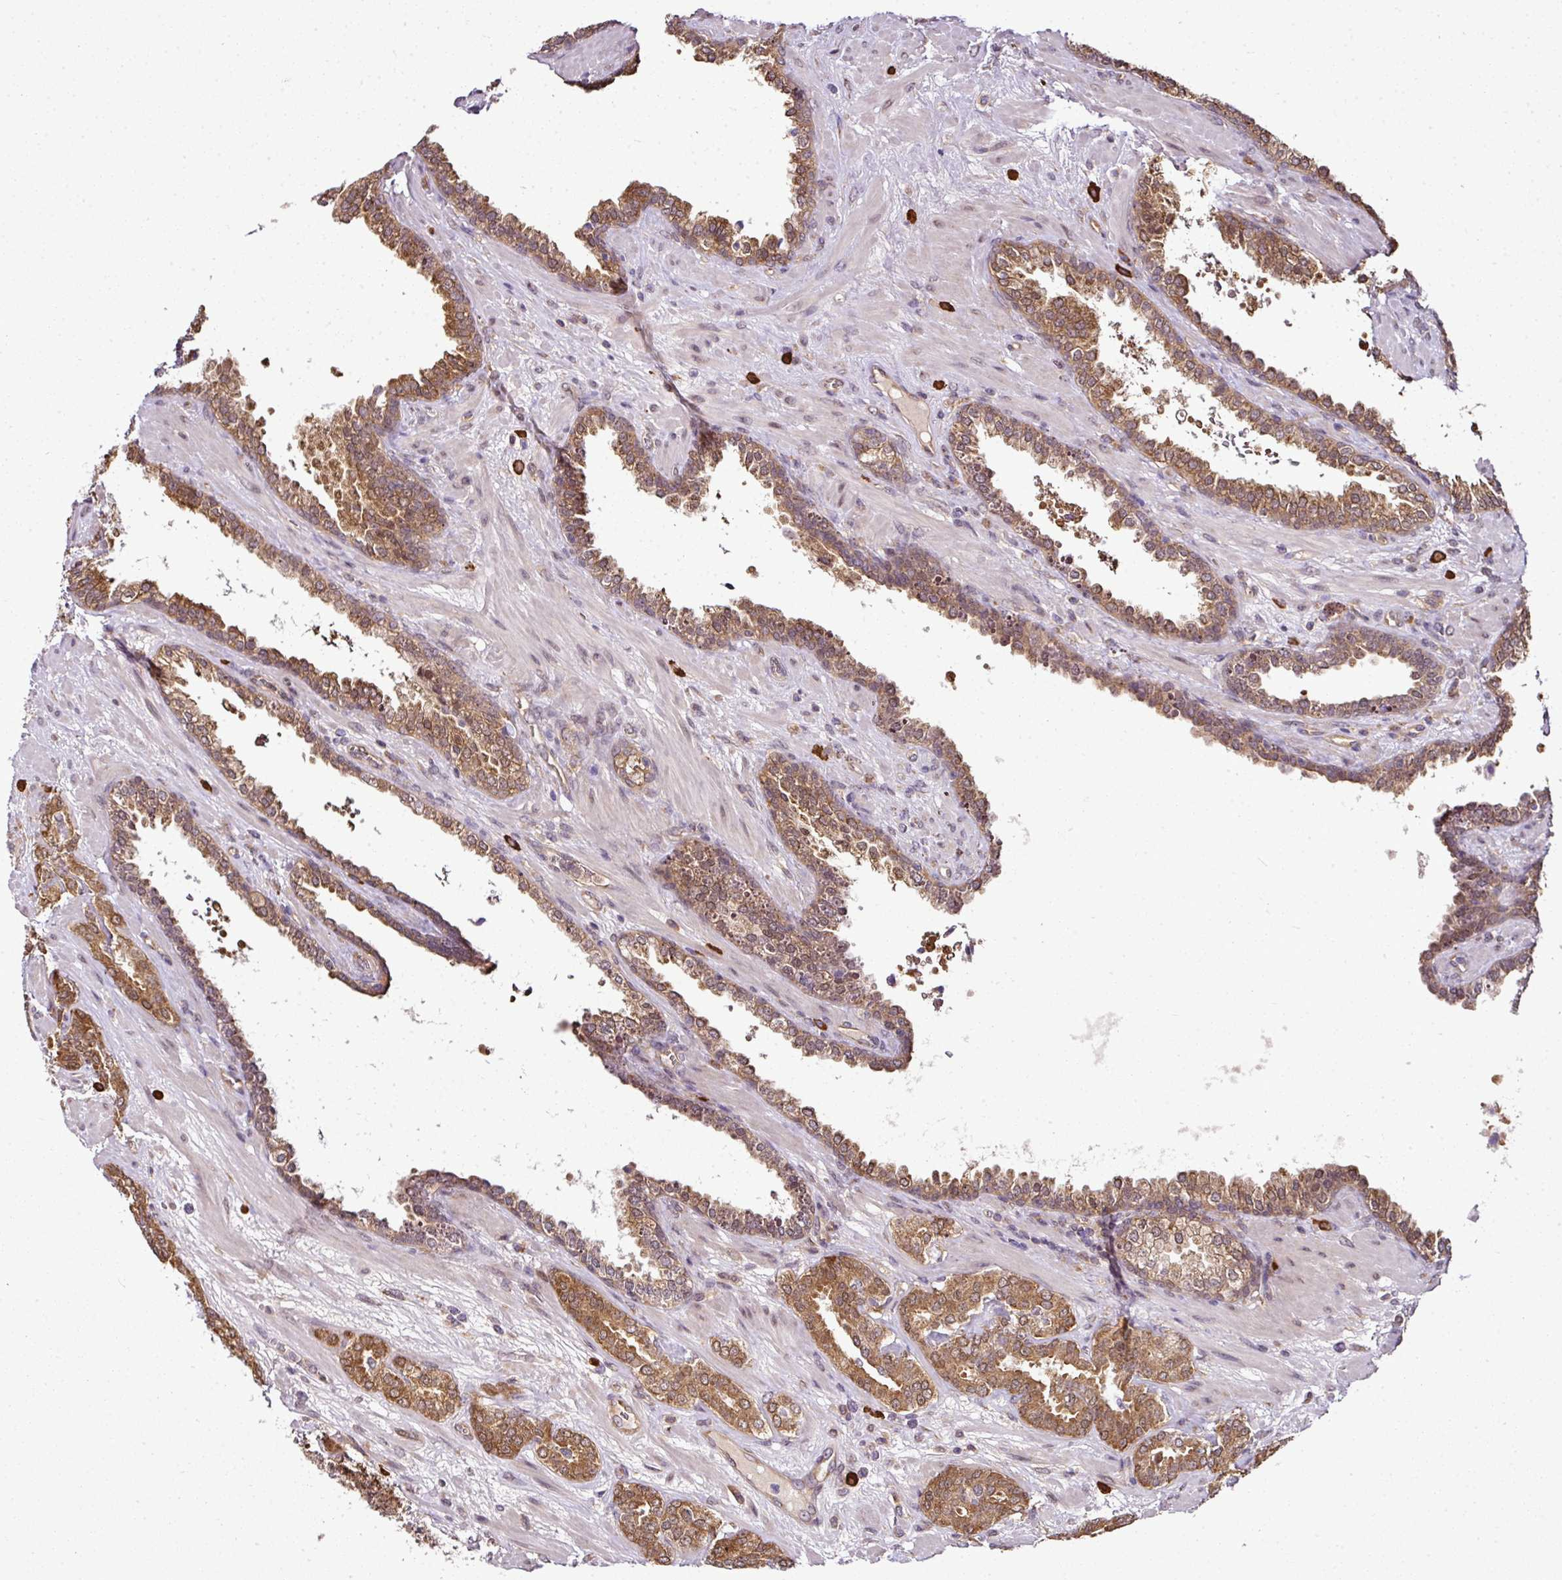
{"staining": {"intensity": "moderate", "quantity": ">75%", "location": "cytoplasmic/membranous"}, "tissue": "prostate cancer", "cell_type": "Tumor cells", "image_type": "cancer", "snomed": [{"axis": "morphology", "description": "Adenocarcinoma, High grade"}, {"axis": "topography", "description": "Prostate"}], "caption": "Immunohistochemical staining of prostate cancer (adenocarcinoma (high-grade)) shows medium levels of moderate cytoplasmic/membranous staining in approximately >75% of tumor cells.", "gene": "RBM4B", "patient": {"sex": "male", "age": 71}}